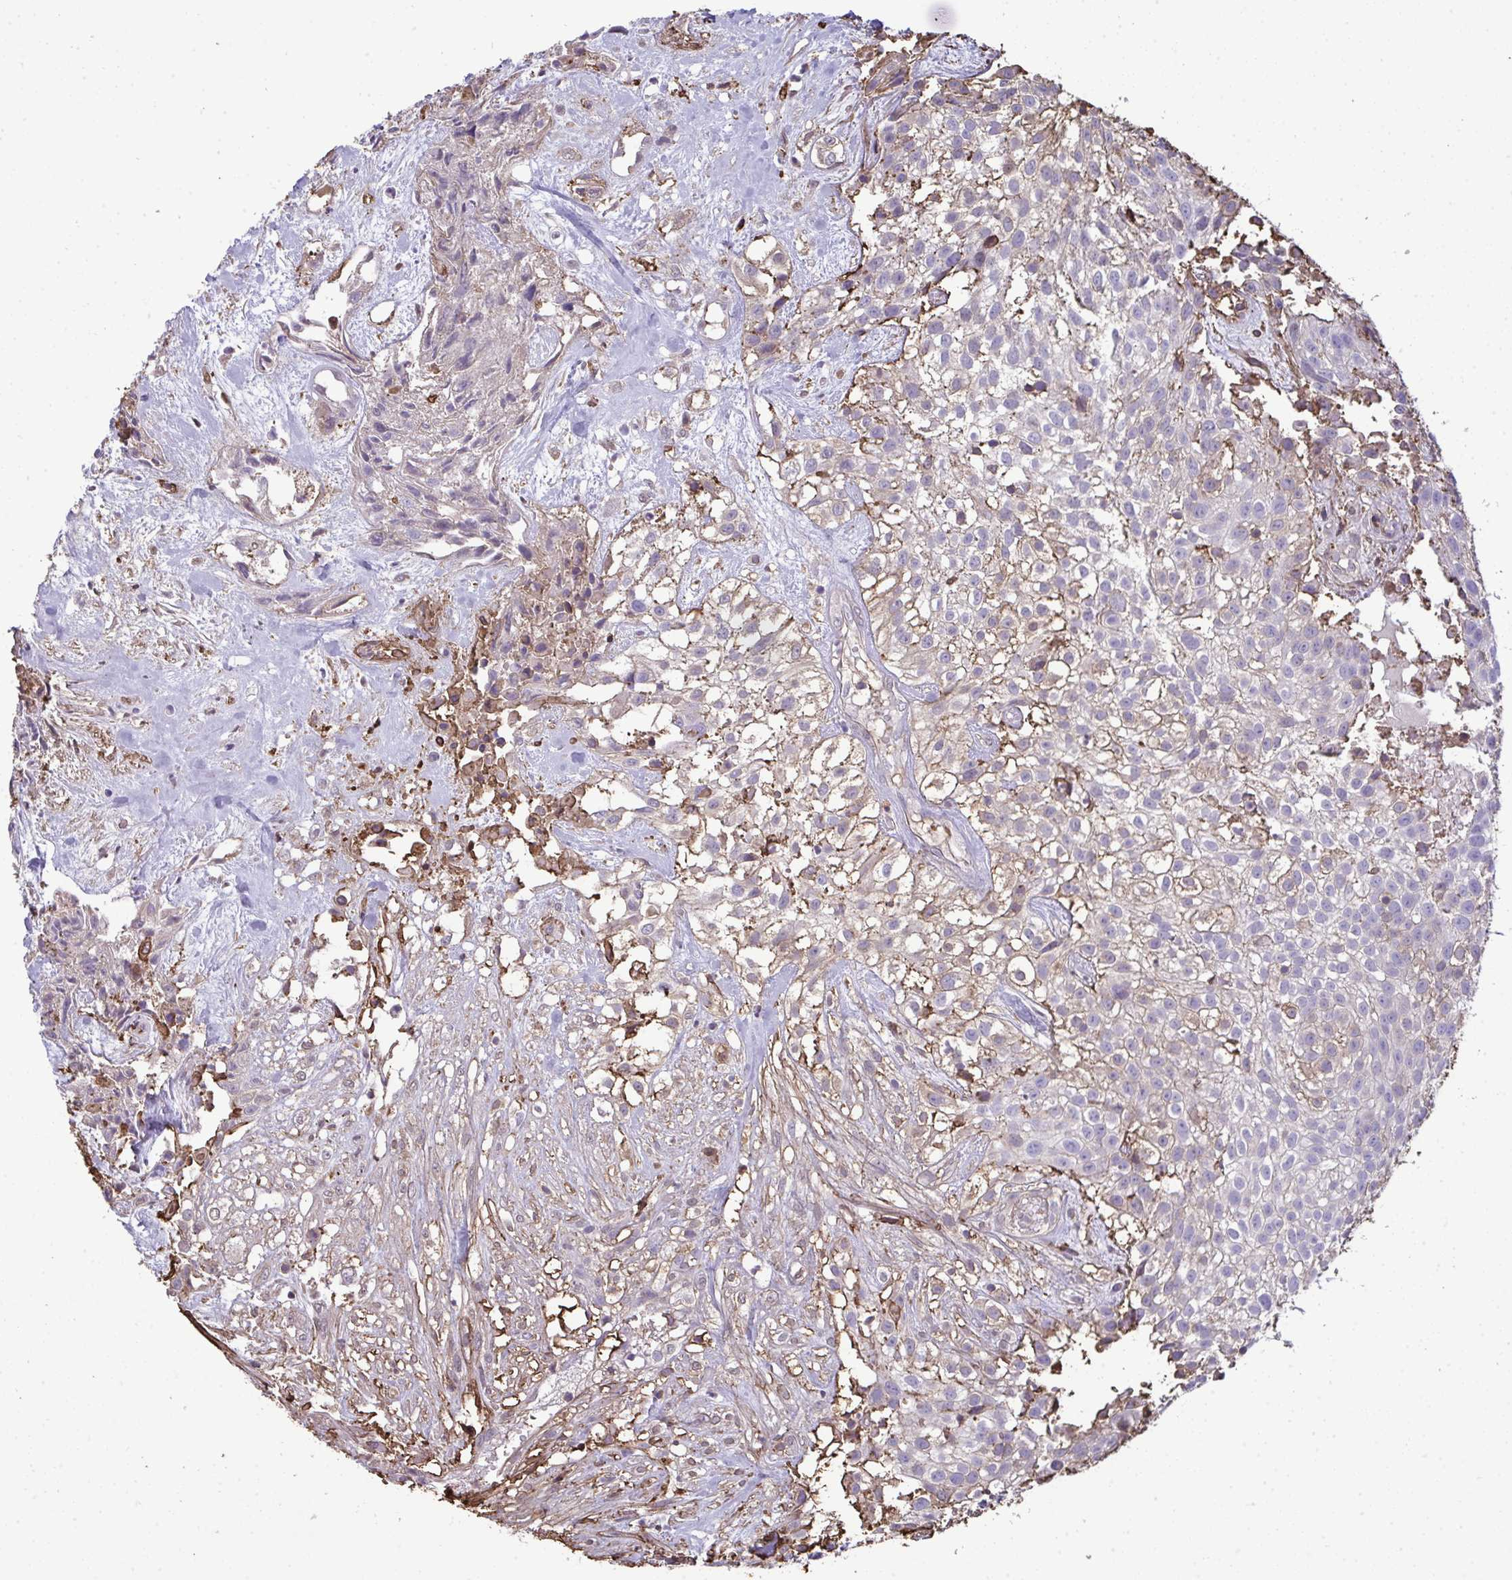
{"staining": {"intensity": "weak", "quantity": "<25%", "location": "cytoplasmic/membranous"}, "tissue": "urothelial cancer", "cell_type": "Tumor cells", "image_type": "cancer", "snomed": [{"axis": "morphology", "description": "Urothelial carcinoma, High grade"}, {"axis": "topography", "description": "Urinary bladder"}], "caption": "DAB (3,3'-diaminobenzidine) immunohistochemical staining of urothelial cancer shows no significant positivity in tumor cells. The staining is performed using DAB brown chromogen with nuclei counter-stained in using hematoxylin.", "gene": "ANXA5", "patient": {"sex": "male", "age": 56}}